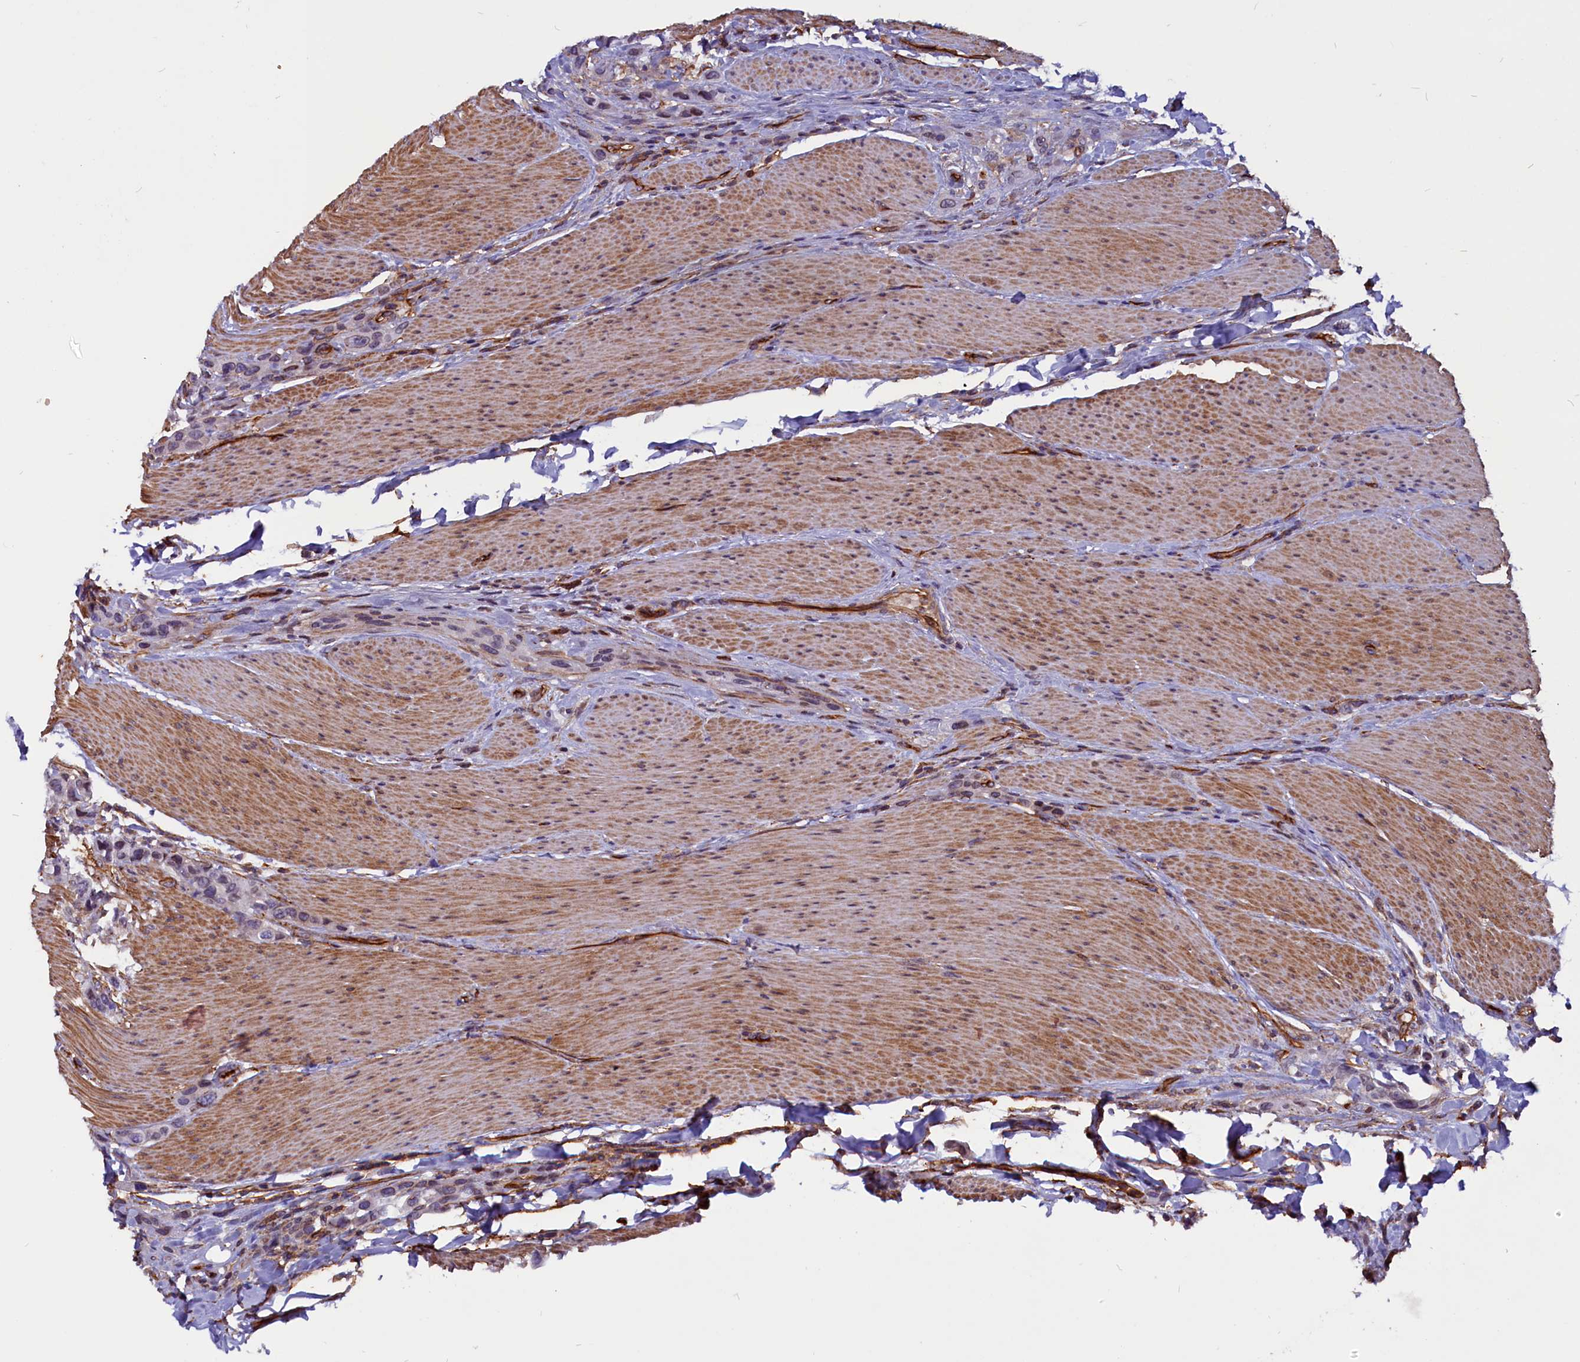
{"staining": {"intensity": "weak", "quantity": "<25%", "location": "cytoplasmic/membranous"}, "tissue": "urothelial cancer", "cell_type": "Tumor cells", "image_type": "cancer", "snomed": [{"axis": "morphology", "description": "Urothelial carcinoma, High grade"}, {"axis": "topography", "description": "Urinary bladder"}], "caption": "Tumor cells are negative for brown protein staining in urothelial cancer.", "gene": "ZNF749", "patient": {"sex": "male", "age": 50}}